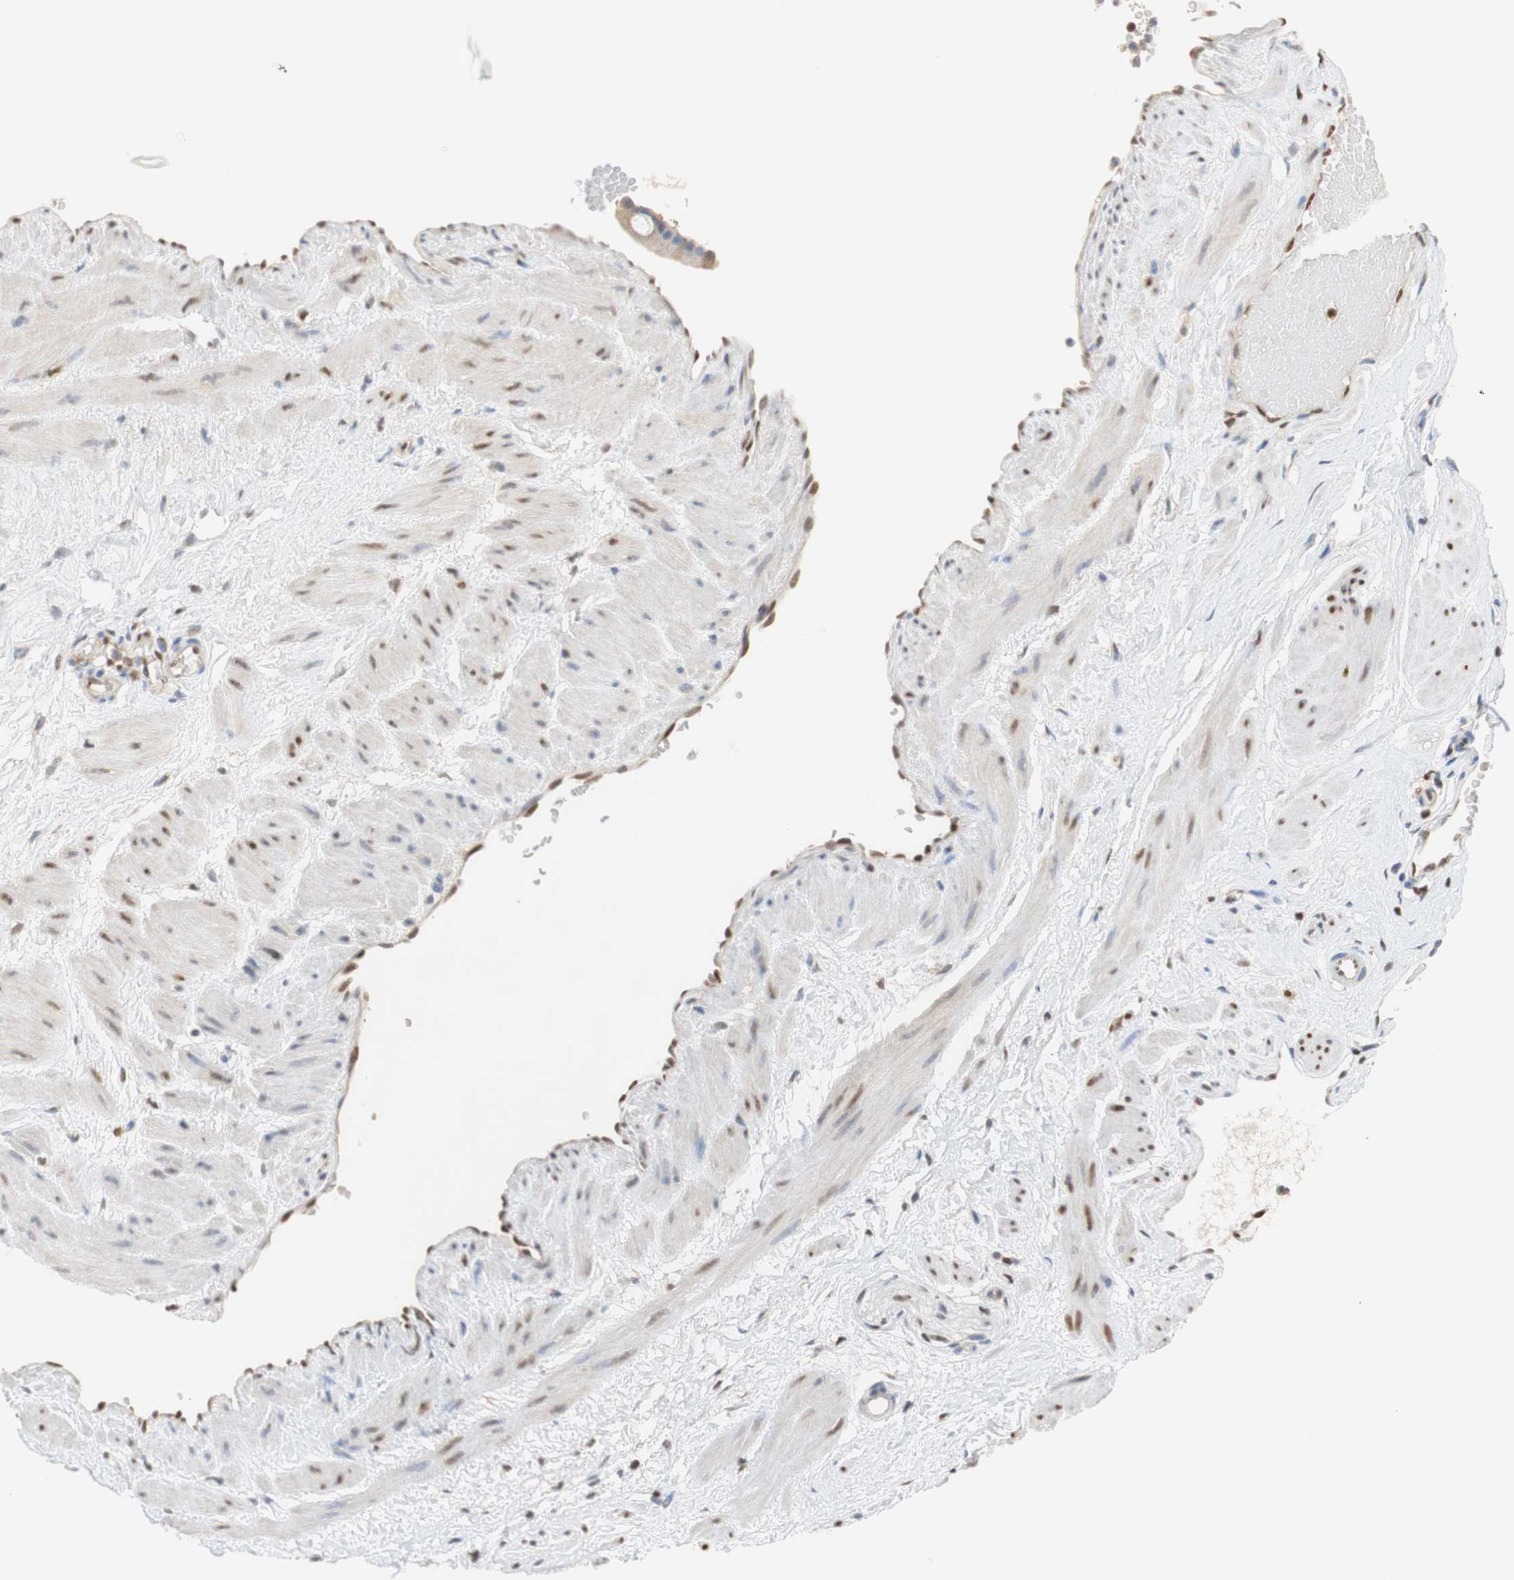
{"staining": {"intensity": "moderate", "quantity": ">75%", "location": "nuclear"}, "tissue": "adipose tissue", "cell_type": "Adipocytes", "image_type": "normal", "snomed": [{"axis": "morphology", "description": "Normal tissue, NOS"}, {"axis": "topography", "description": "Soft tissue"}, {"axis": "topography", "description": "Vascular tissue"}], "caption": "Protein staining reveals moderate nuclear expression in about >75% of adipocytes in unremarkable adipose tissue. Immunohistochemistry stains the protein of interest in brown and the nuclei are stained blue.", "gene": "NAP1L4", "patient": {"sex": "female", "age": 35}}